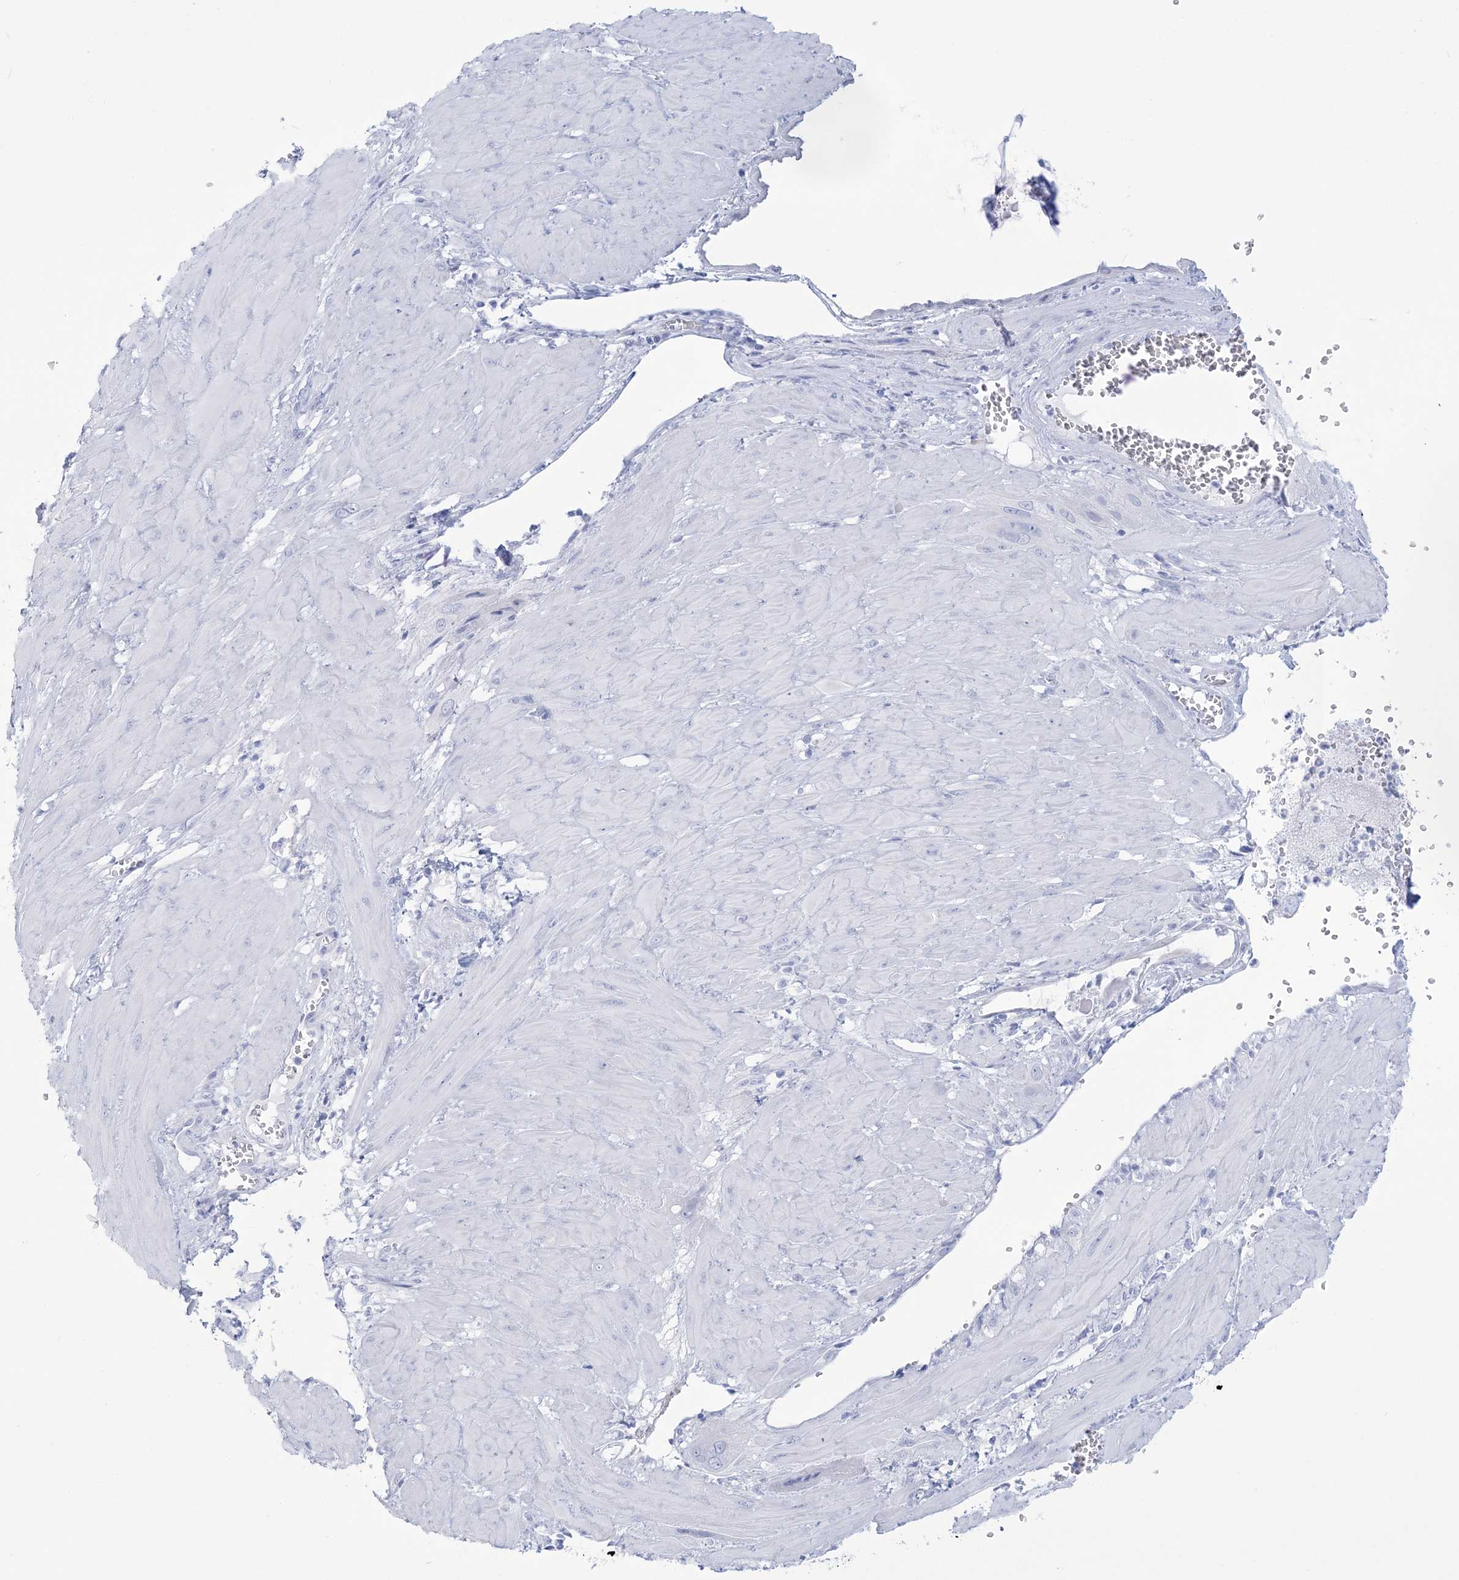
{"staining": {"intensity": "negative", "quantity": "none", "location": "none"}, "tissue": "cervical cancer", "cell_type": "Tumor cells", "image_type": "cancer", "snomed": [{"axis": "morphology", "description": "Squamous cell carcinoma, NOS"}, {"axis": "topography", "description": "Cervix"}], "caption": "This is an IHC micrograph of human squamous cell carcinoma (cervical). There is no staining in tumor cells.", "gene": "RBP2", "patient": {"sex": "female", "age": 34}}